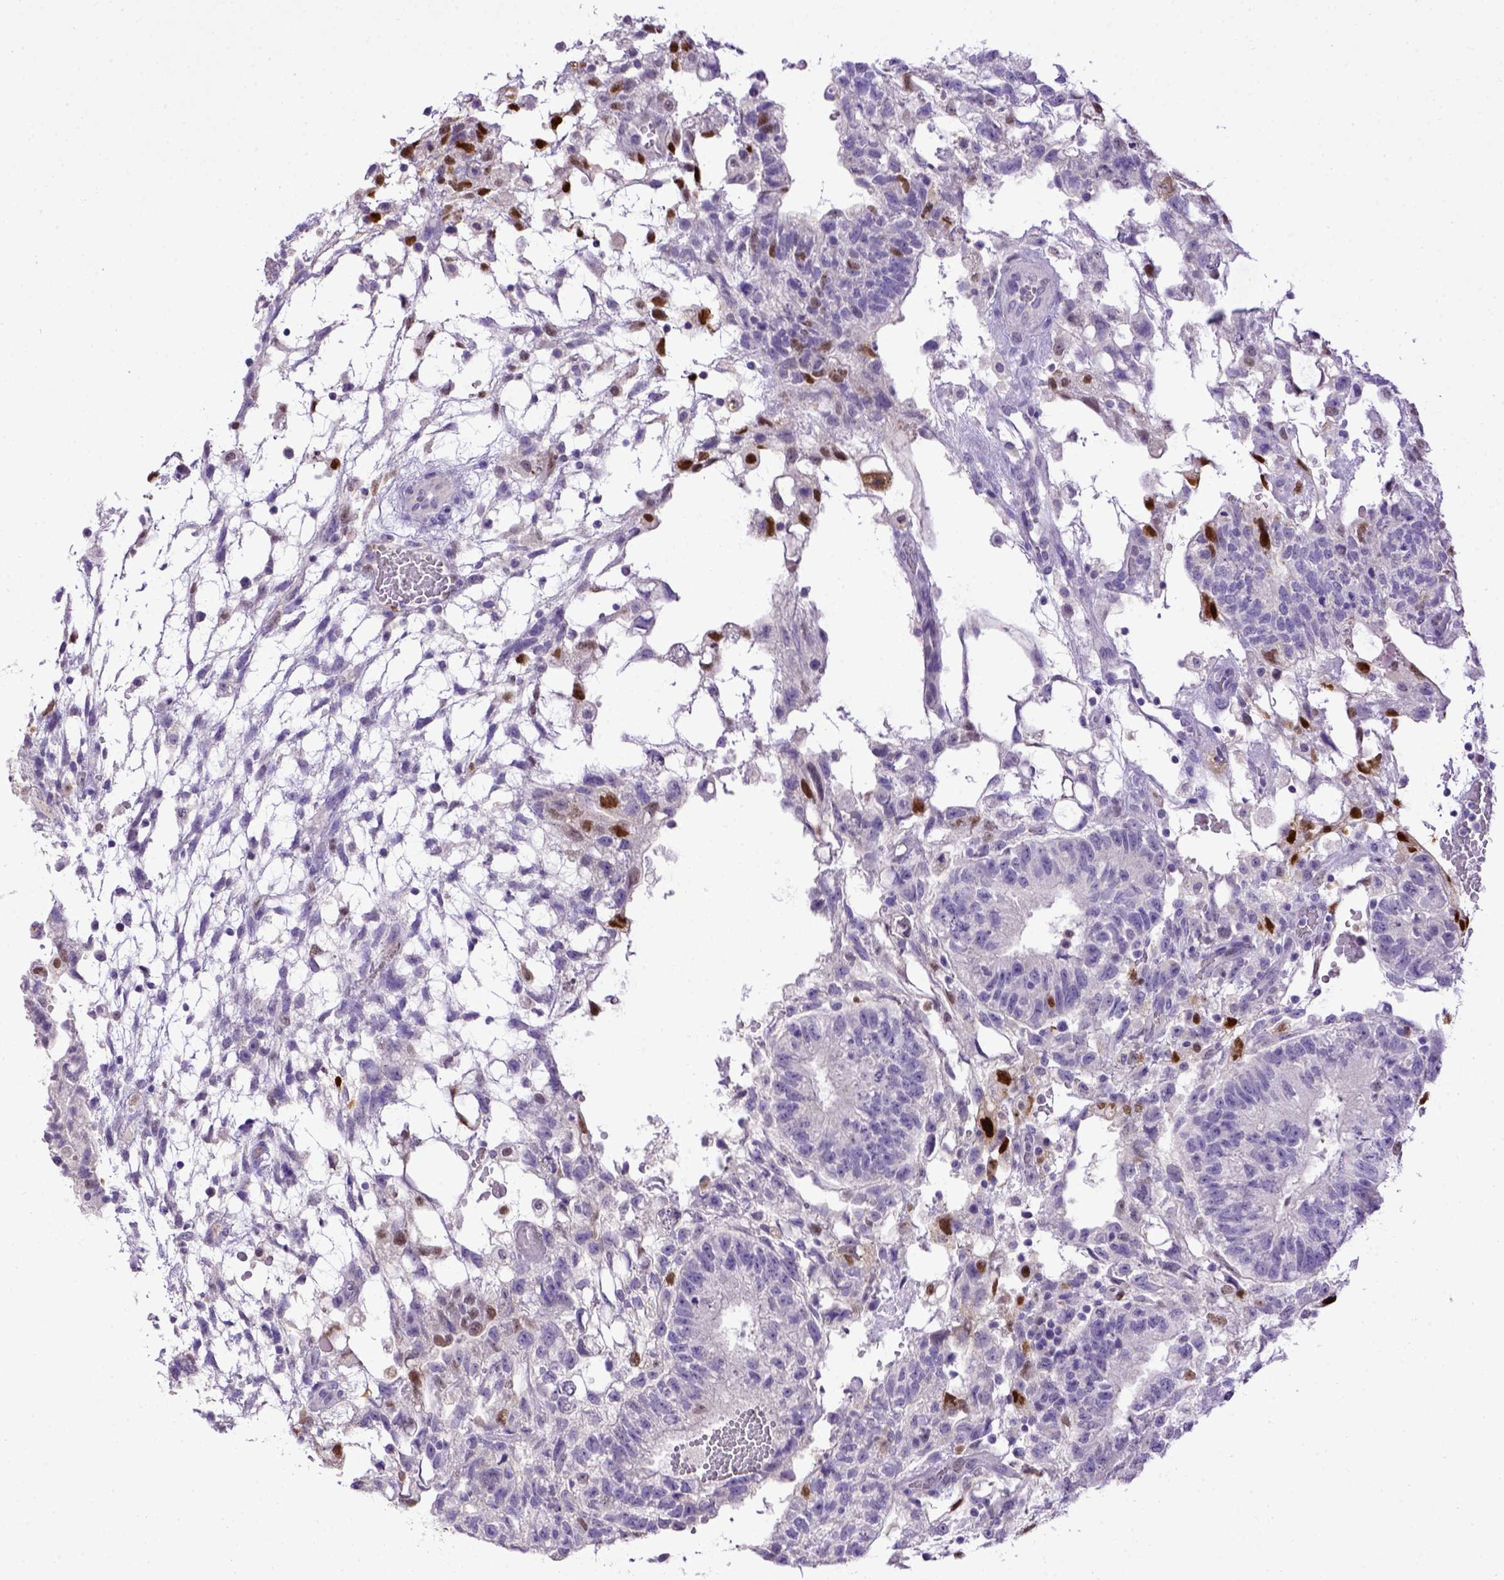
{"staining": {"intensity": "negative", "quantity": "none", "location": "none"}, "tissue": "testis cancer", "cell_type": "Tumor cells", "image_type": "cancer", "snomed": [{"axis": "morphology", "description": "Carcinoma, Embryonal, NOS"}, {"axis": "topography", "description": "Testis"}], "caption": "Immunohistochemical staining of testis embryonal carcinoma exhibits no significant expression in tumor cells.", "gene": "CDKN1A", "patient": {"sex": "male", "age": 32}}